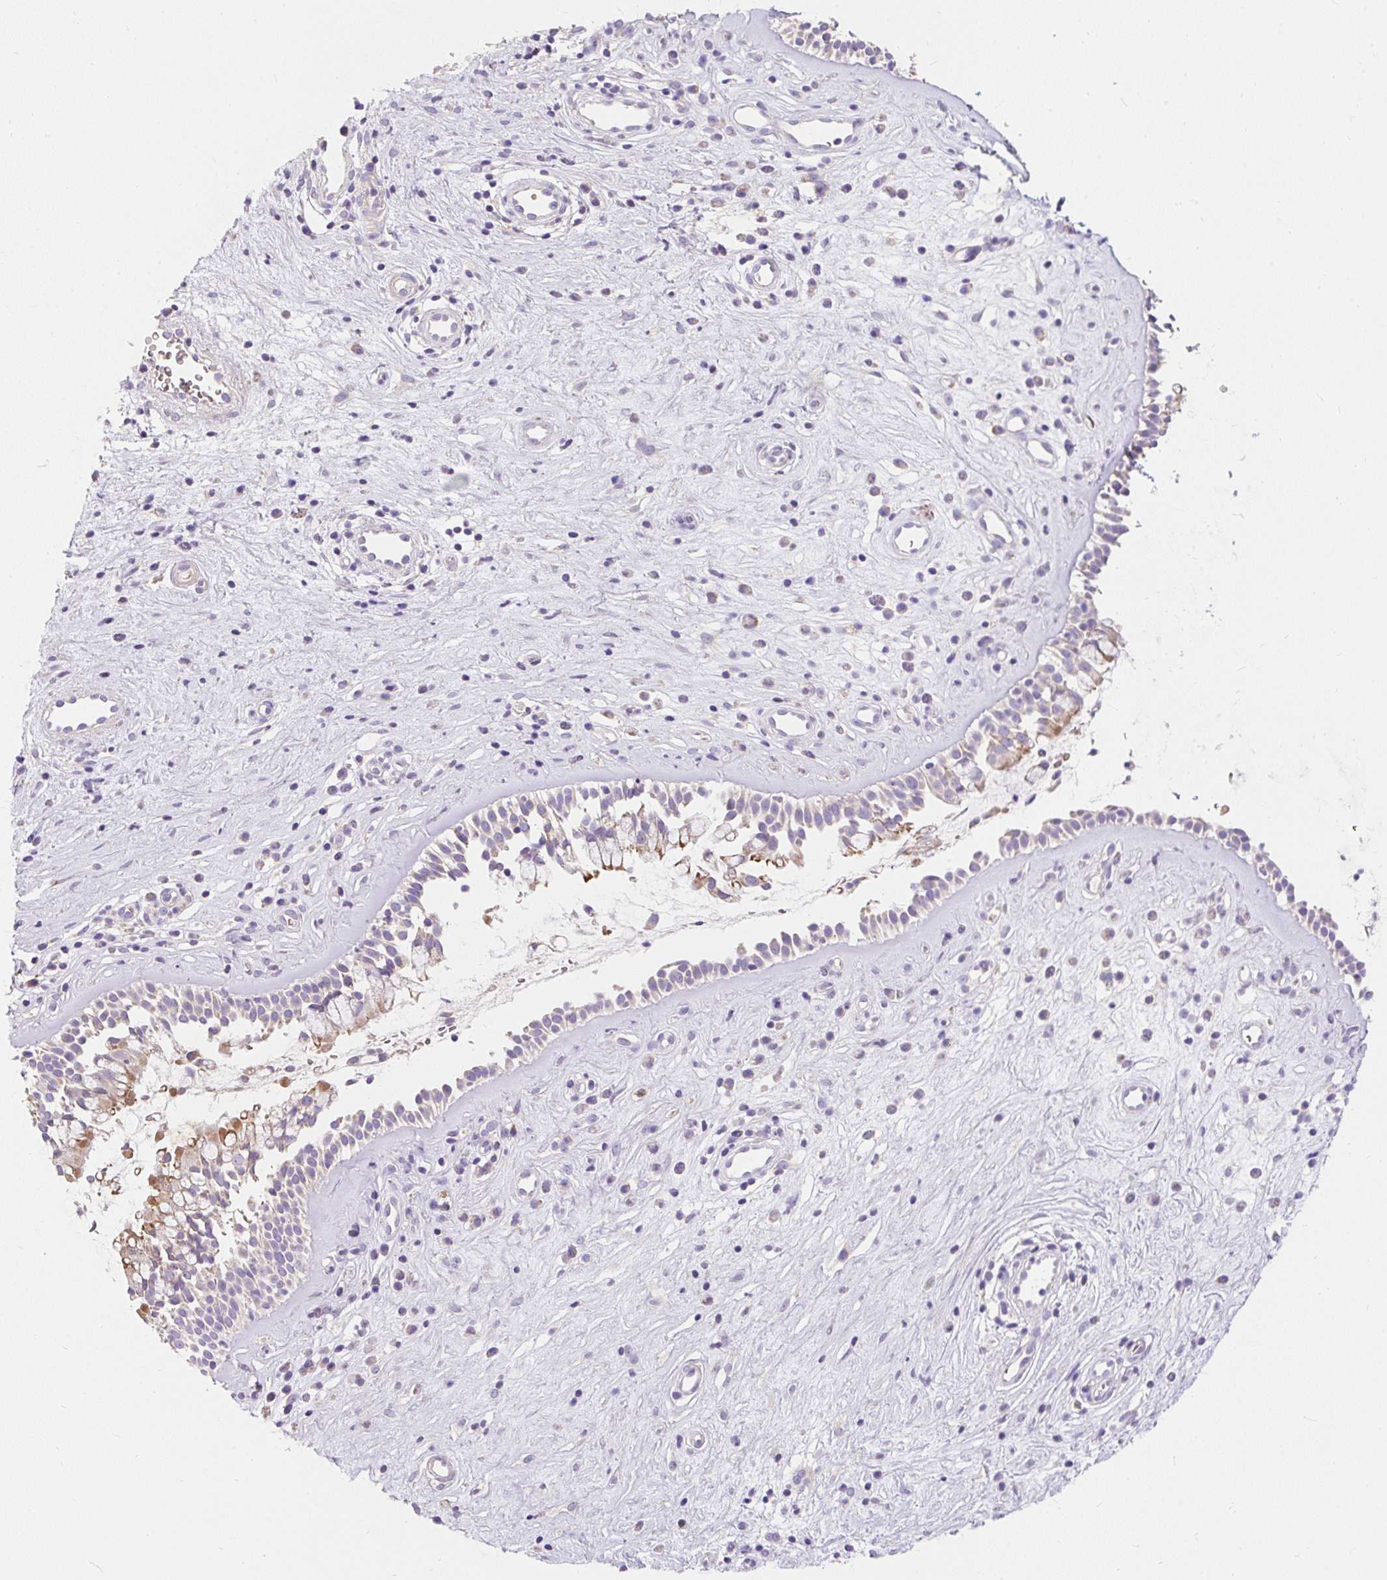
{"staining": {"intensity": "moderate", "quantity": "<25%", "location": "cytoplasmic/membranous"}, "tissue": "nasopharynx", "cell_type": "Respiratory epithelial cells", "image_type": "normal", "snomed": [{"axis": "morphology", "description": "Normal tissue, NOS"}, {"axis": "topography", "description": "Nasopharynx"}], "caption": "DAB (3,3'-diaminobenzidine) immunohistochemical staining of benign human nasopharynx demonstrates moderate cytoplasmic/membranous protein positivity in approximately <25% of respiratory epithelial cells. The protein is stained brown, and the nuclei are stained in blue (DAB (3,3'-diaminobenzidine) IHC with brightfield microscopy, high magnification).", "gene": "PMAIP1", "patient": {"sex": "male", "age": 32}}